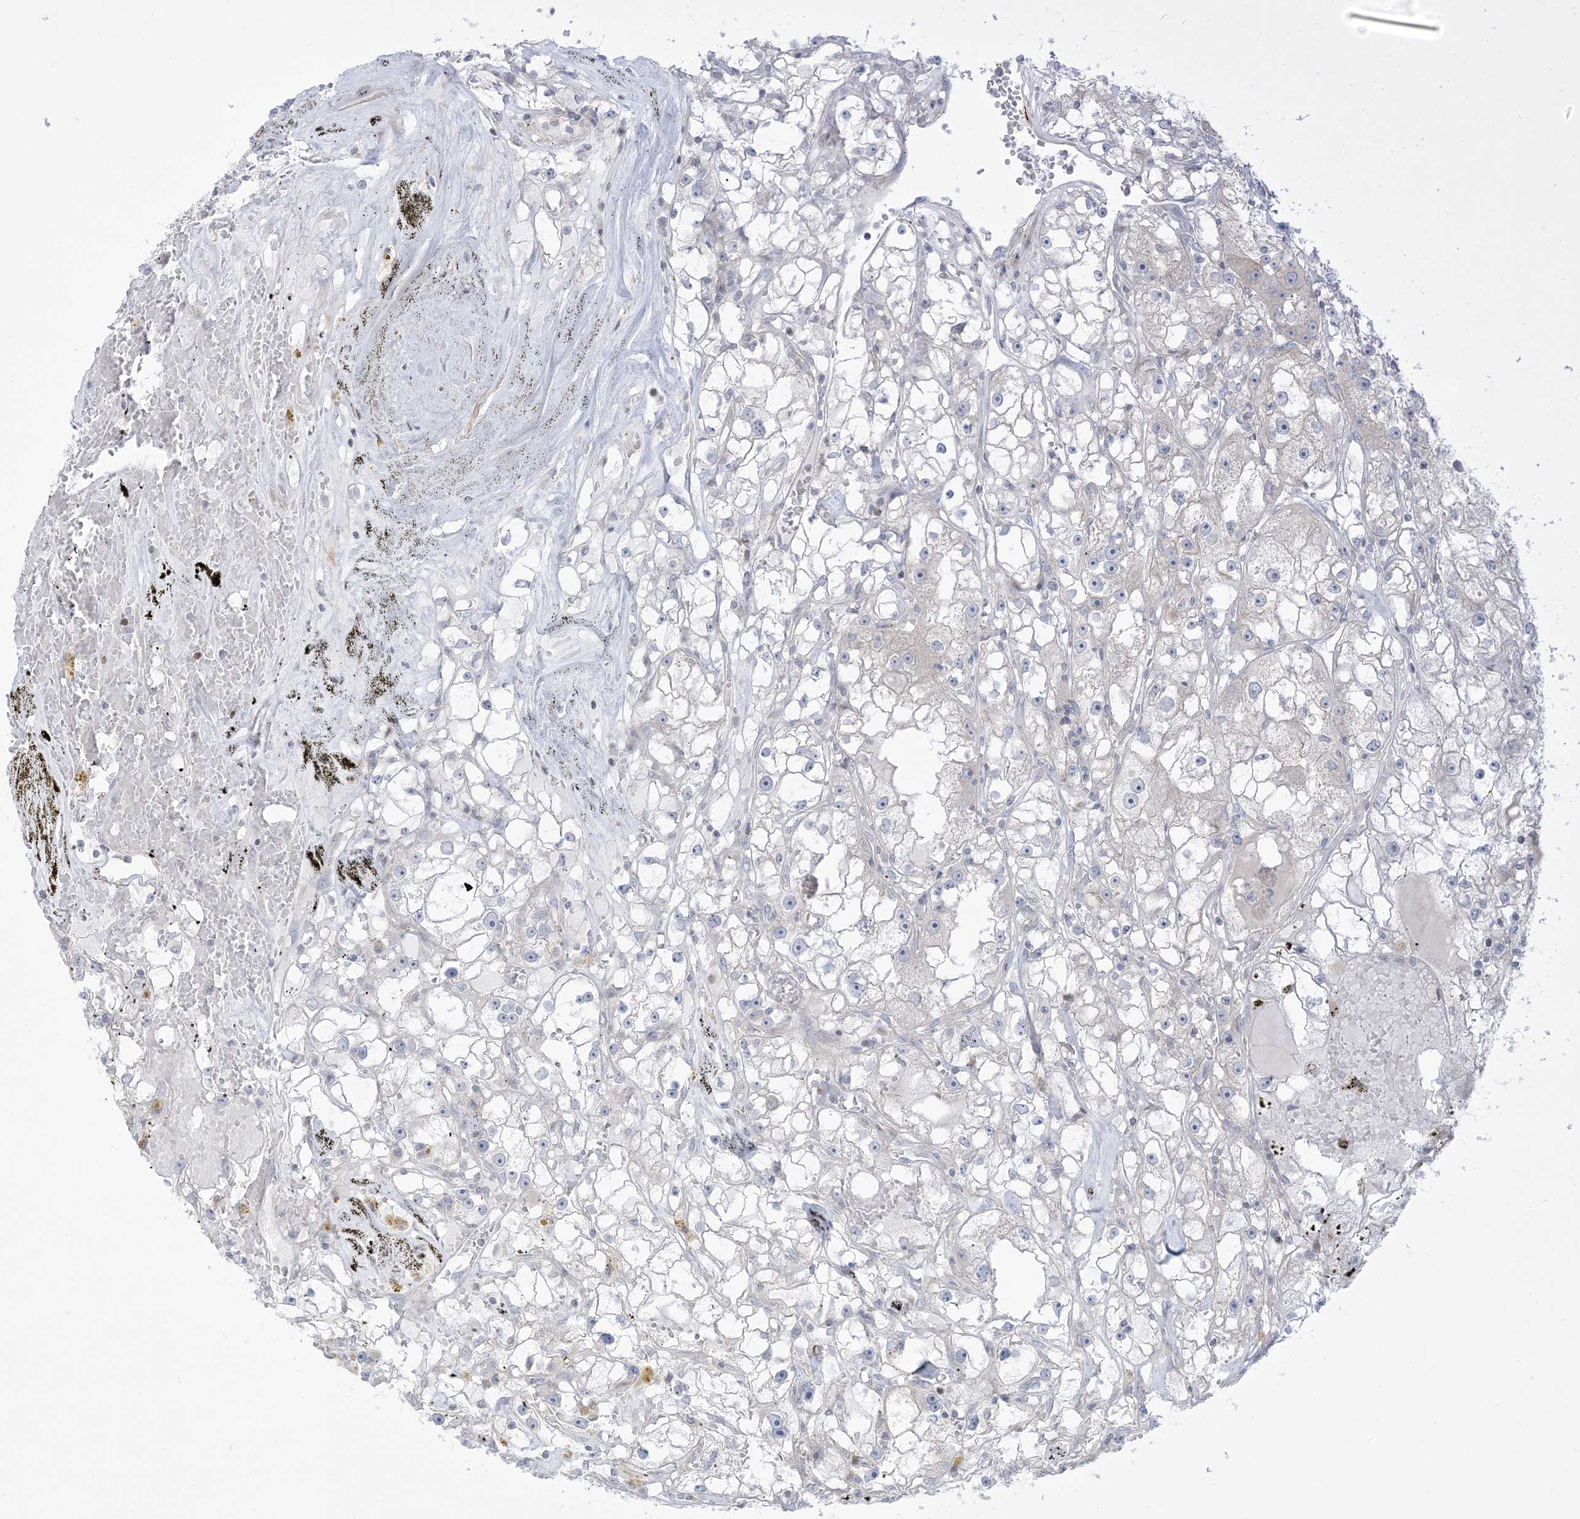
{"staining": {"intensity": "negative", "quantity": "none", "location": "none"}, "tissue": "renal cancer", "cell_type": "Tumor cells", "image_type": "cancer", "snomed": [{"axis": "morphology", "description": "Adenocarcinoma, NOS"}, {"axis": "topography", "description": "Kidney"}], "caption": "This is an immunohistochemistry (IHC) image of renal cancer. There is no expression in tumor cells.", "gene": "AFTPH", "patient": {"sex": "male", "age": 56}}